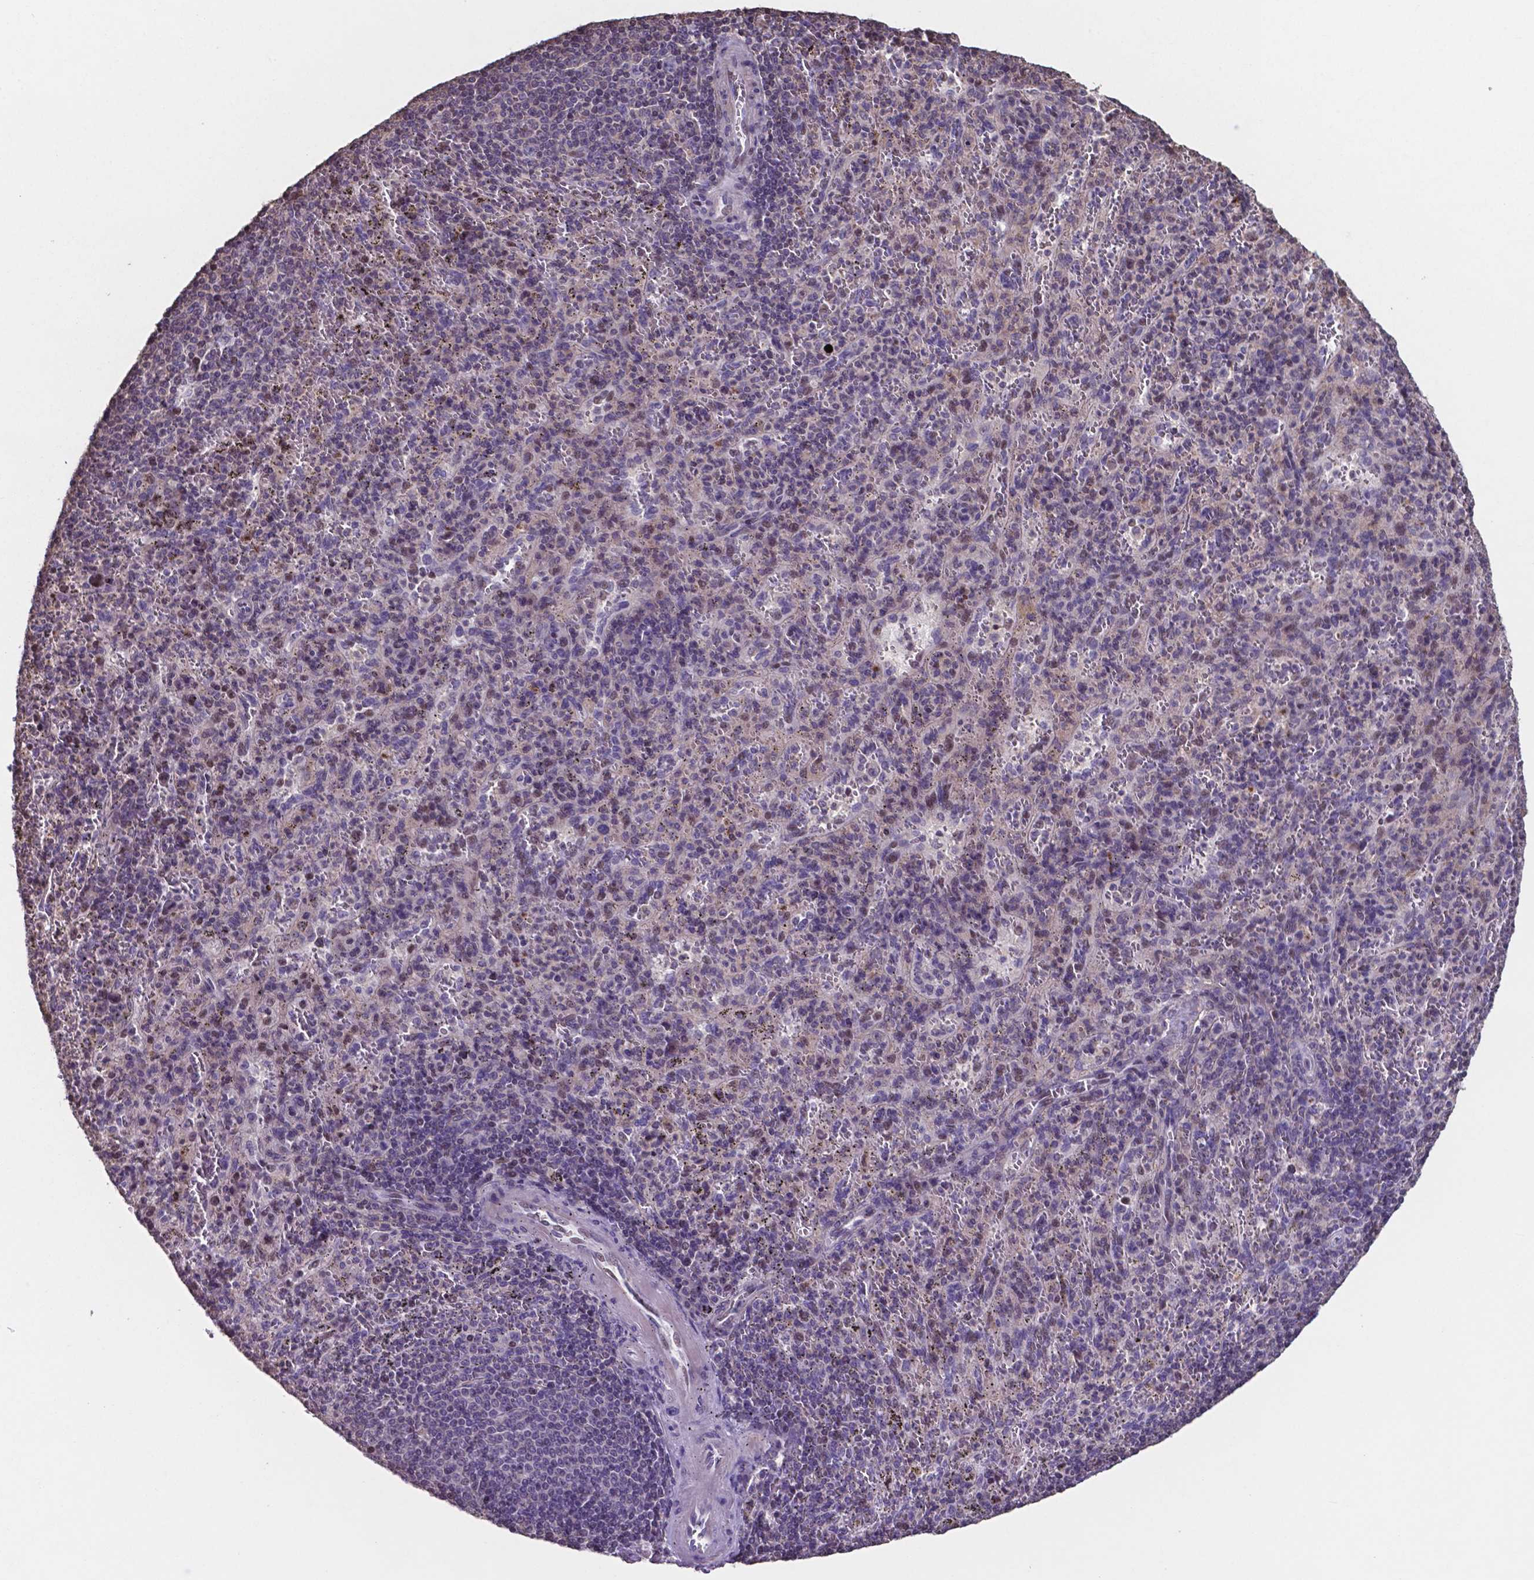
{"staining": {"intensity": "weak", "quantity": "<25%", "location": "nuclear"}, "tissue": "spleen", "cell_type": "Cells in red pulp", "image_type": "normal", "snomed": [{"axis": "morphology", "description": "Normal tissue, NOS"}, {"axis": "topography", "description": "Spleen"}], "caption": "A histopathology image of spleen stained for a protein reveals no brown staining in cells in red pulp. (DAB (3,3'-diaminobenzidine) immunohistochemistry (IHC) visualized using brightfield microscopy, high magnification).", "gene": "MLC1", "patient": {"sex": "male", "age": 57}}